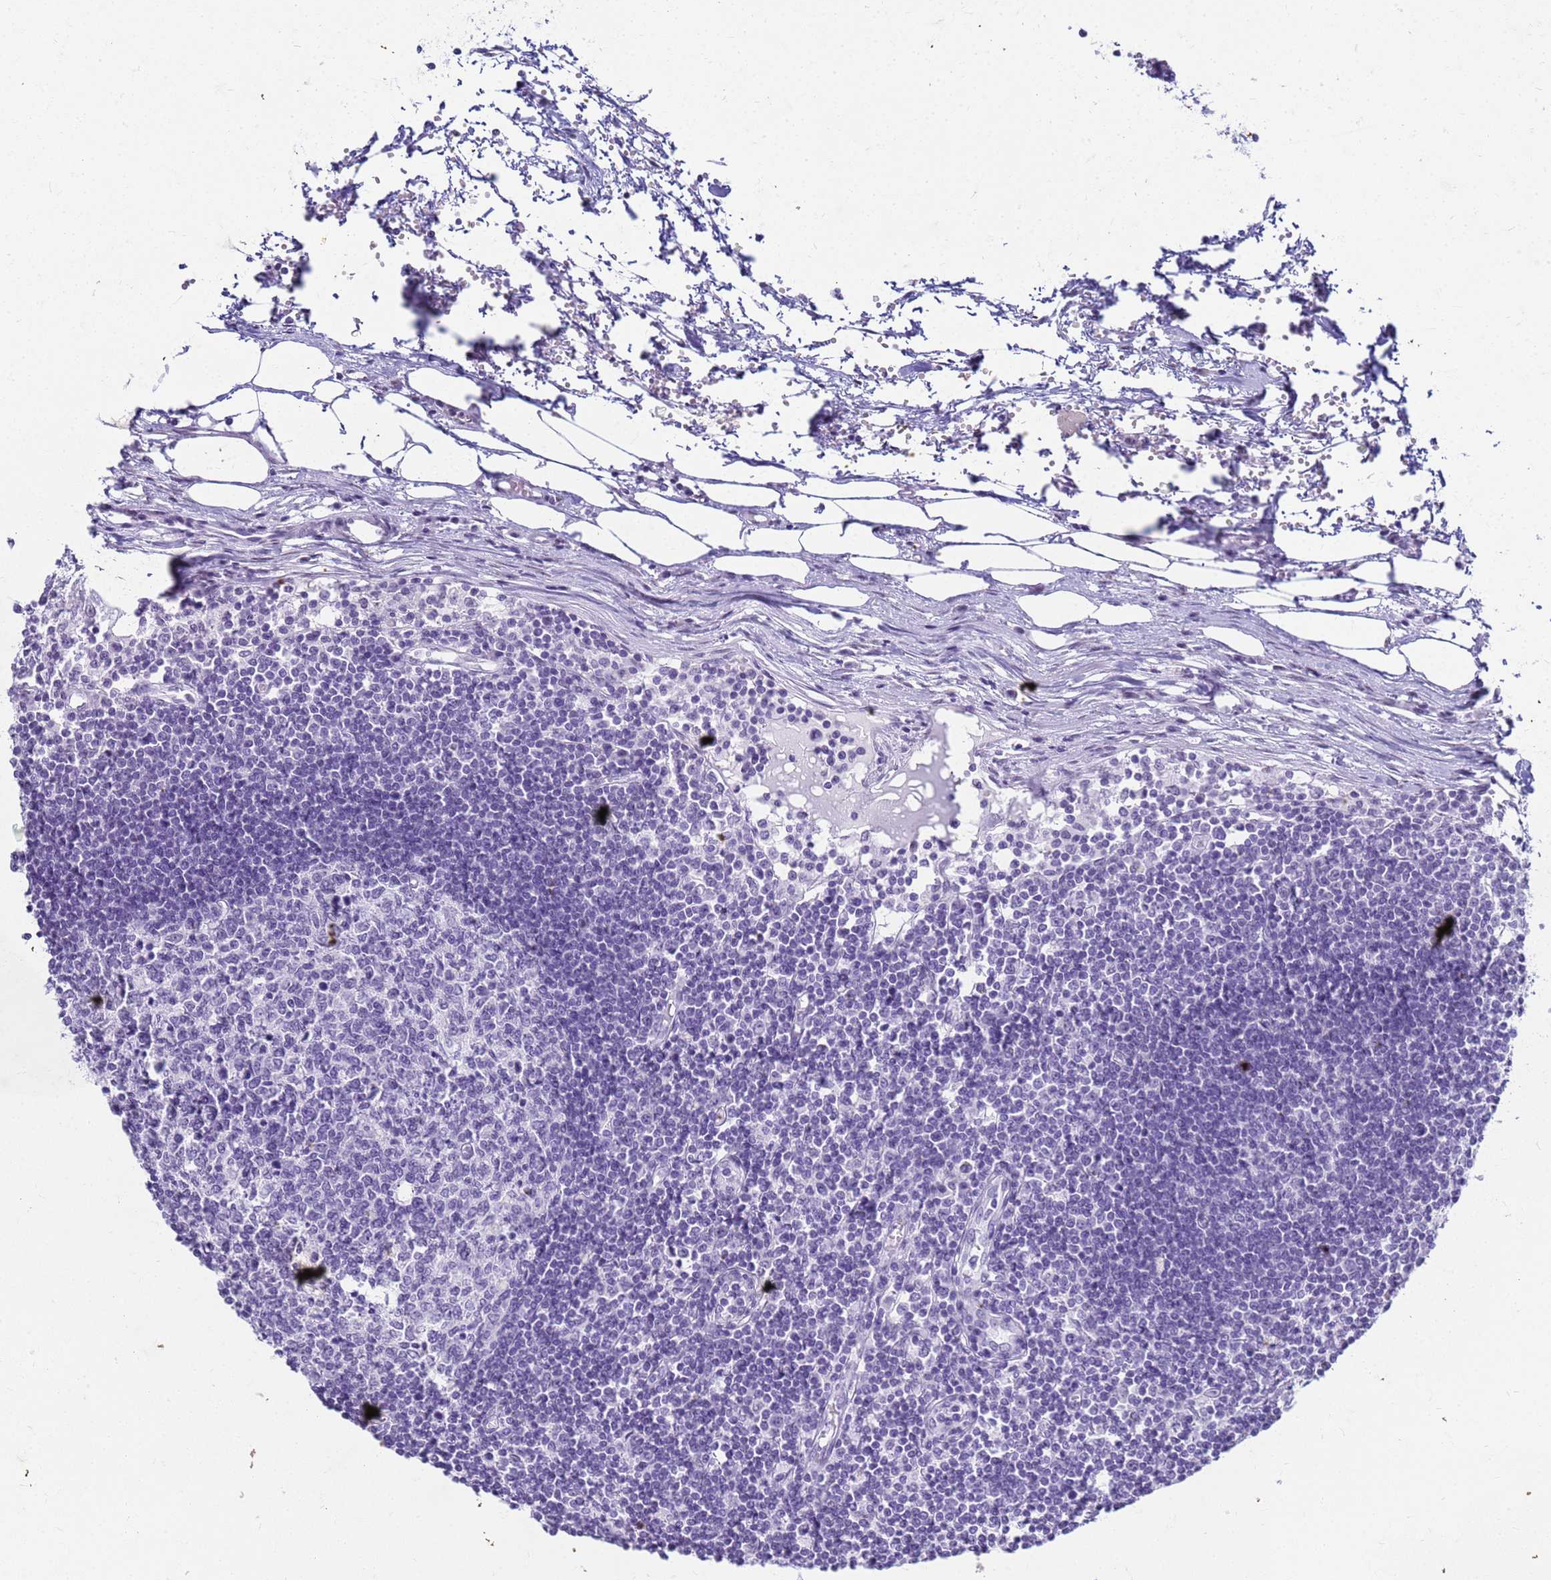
{"staining": {"intensity": "negative", "quantity": "none", "location": "none"}, "tissue": "lymph node", "cell_type": "Germinal center cells", "image_type": "normal", "snomed": [{"axis": "morphology", "description": "Adenocarcinoma, NOS"}, {"axis": "topography", "description": "Lymph node"}], "caption": "The micrograph shows no significant positivity in germinal center cells of lymph node.", "gene": "SLC7A9", "patient": {"sex": "female", "age": 62}}